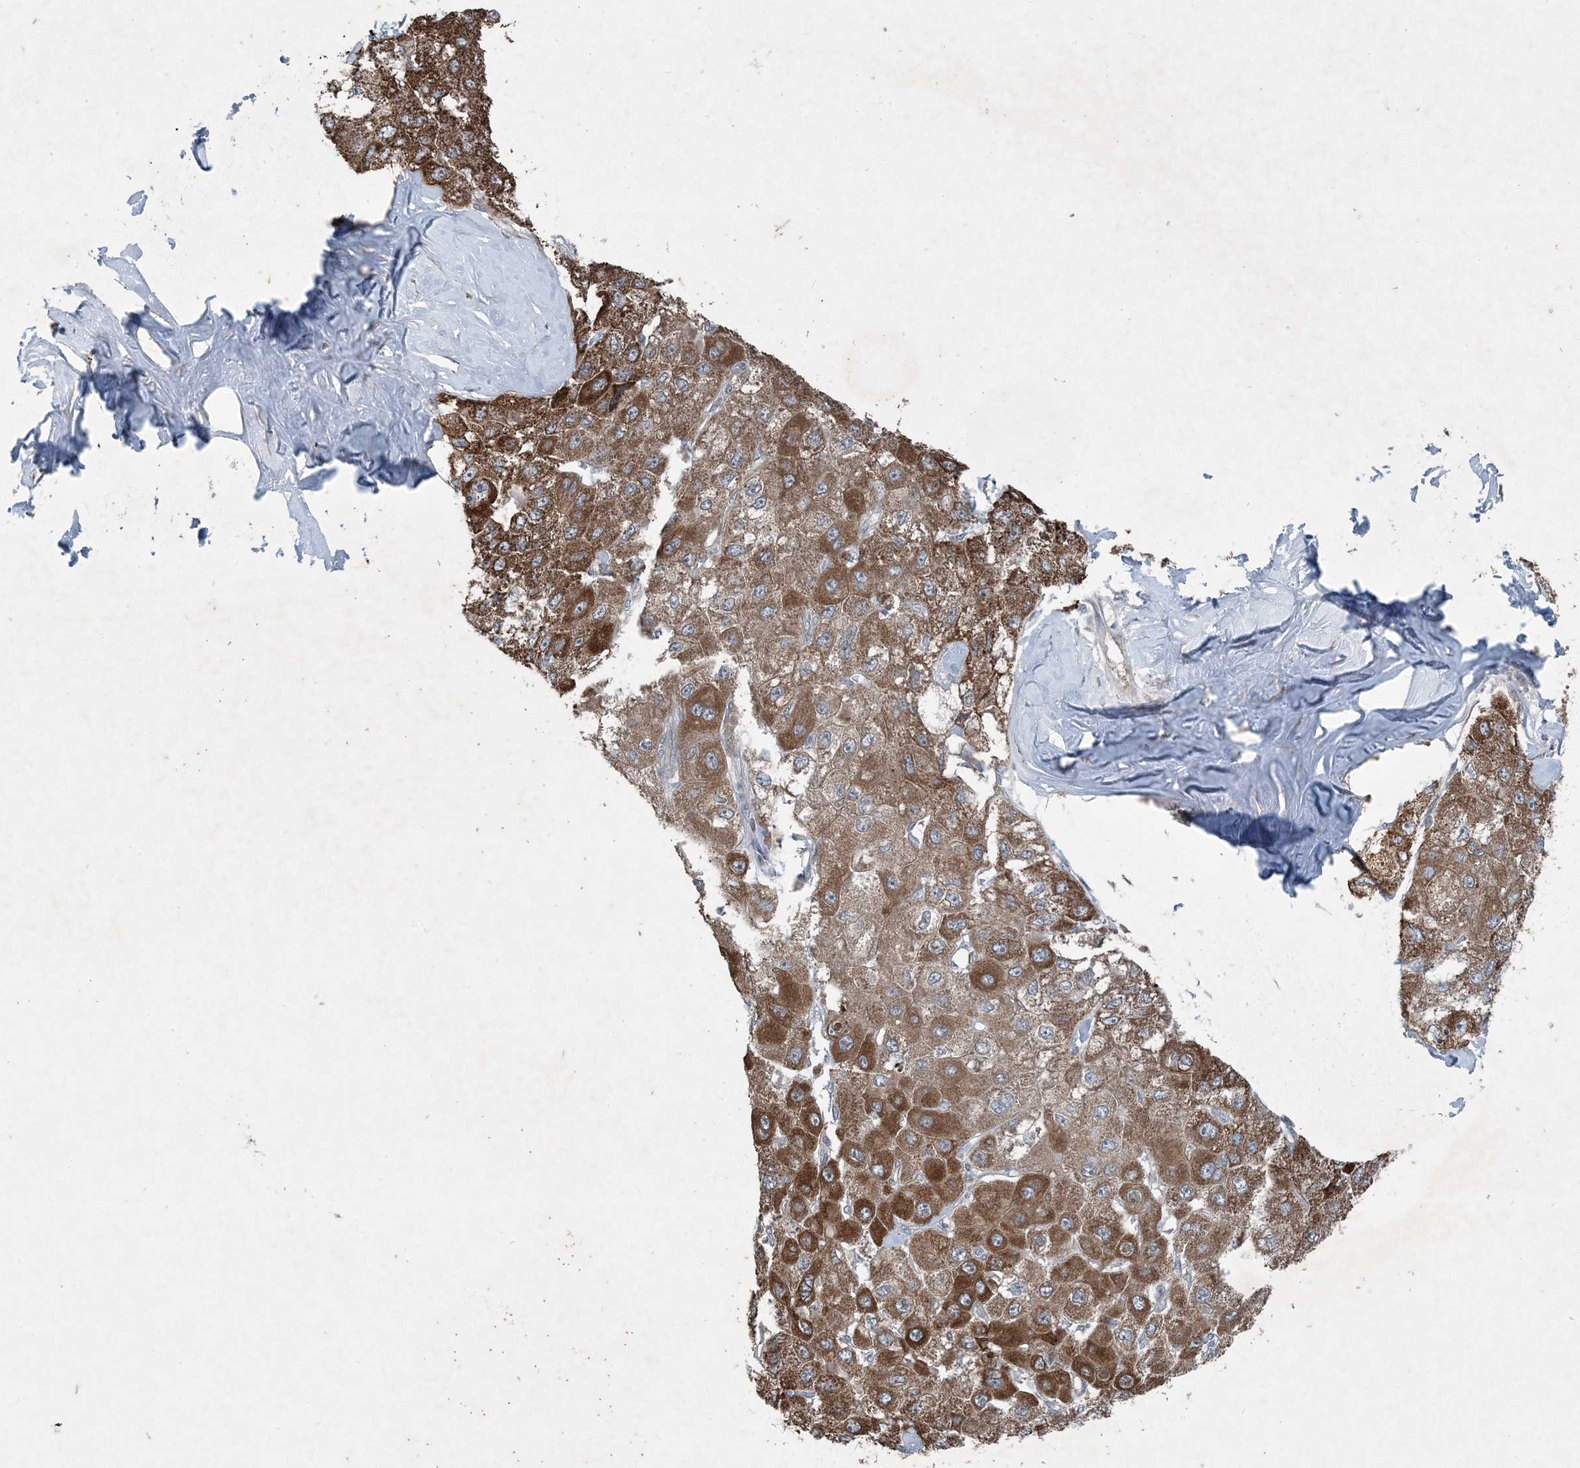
{"staining": {"intensity": "strong", "quantity": "25%-75%", "location": "cytoplasmic/membranous"}, "tissue": "liver cancer", "cell_type": "Tumor cells", "image_type": "cancer", "snomed": [{"axis": "morphology", "description": "Carcinoma, Hepatocellular, NOS"}, {"axis": "topography", "description": "Liver"}], "caption": "Liver cancer stained for a protein displays strong cytoplasmic/membranous positivity in tumor cells. (DAB = brown stain, brightfield microscopy at high magnification).", "gene": "PC", "patient": {"sex": "male", "age": 80}}